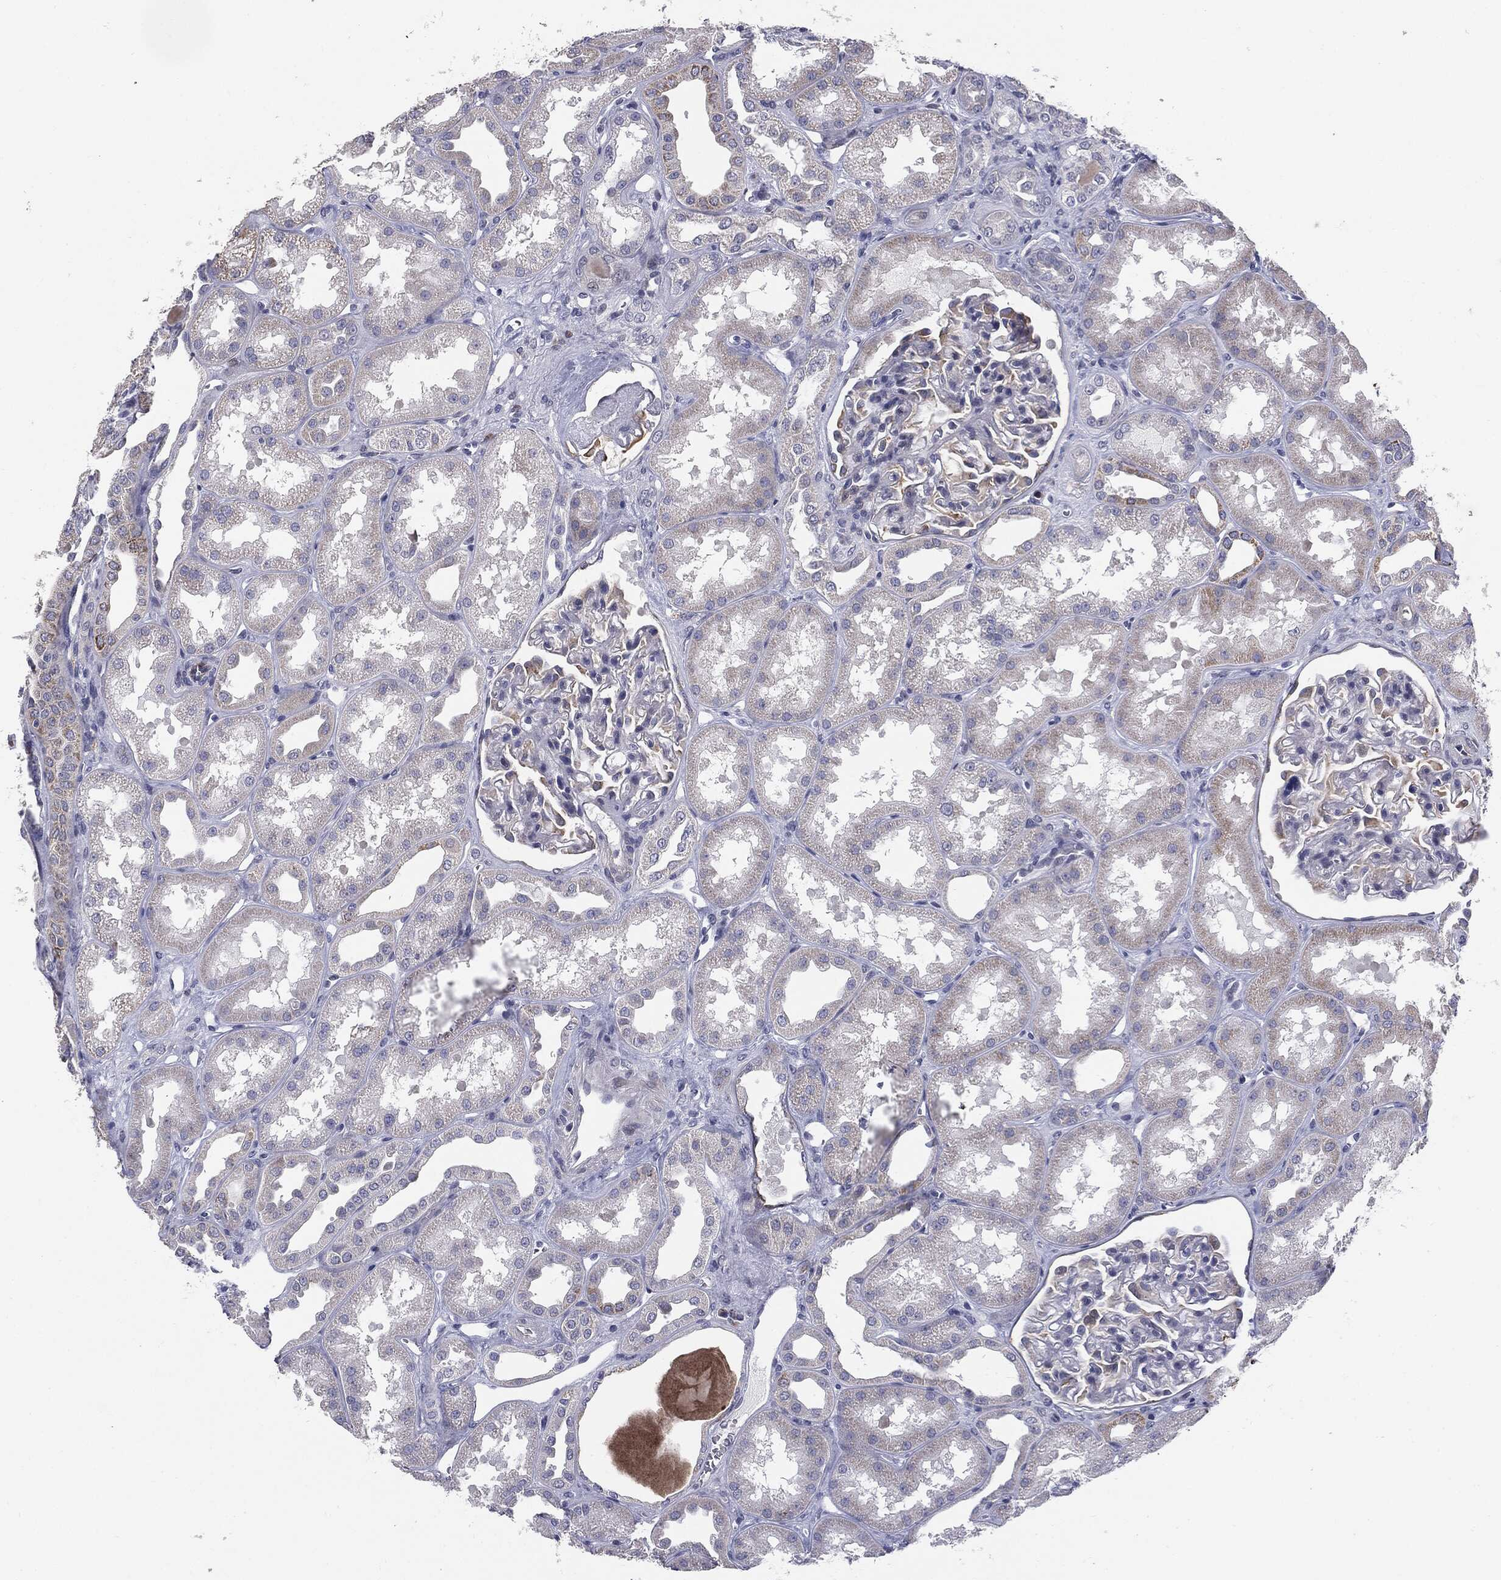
{"staining": {"intensity": "negative", "quantity": "none", "location": "none"}, "tissue": "kidney", "cell_type": "Cells in glomeruli", "image_type": "normal", "snomed": [{"axis": "morphology", "description": "Normal tissue, NOS"}, {"axis": "topography", "description": "Kidney"}], "caption": "A photomicrograph of kidney stained for a protein exhibits no brown staining in cells in glomeruli.", "gene": "KRT5", "patient": {"sex": "male", "age": 61}}